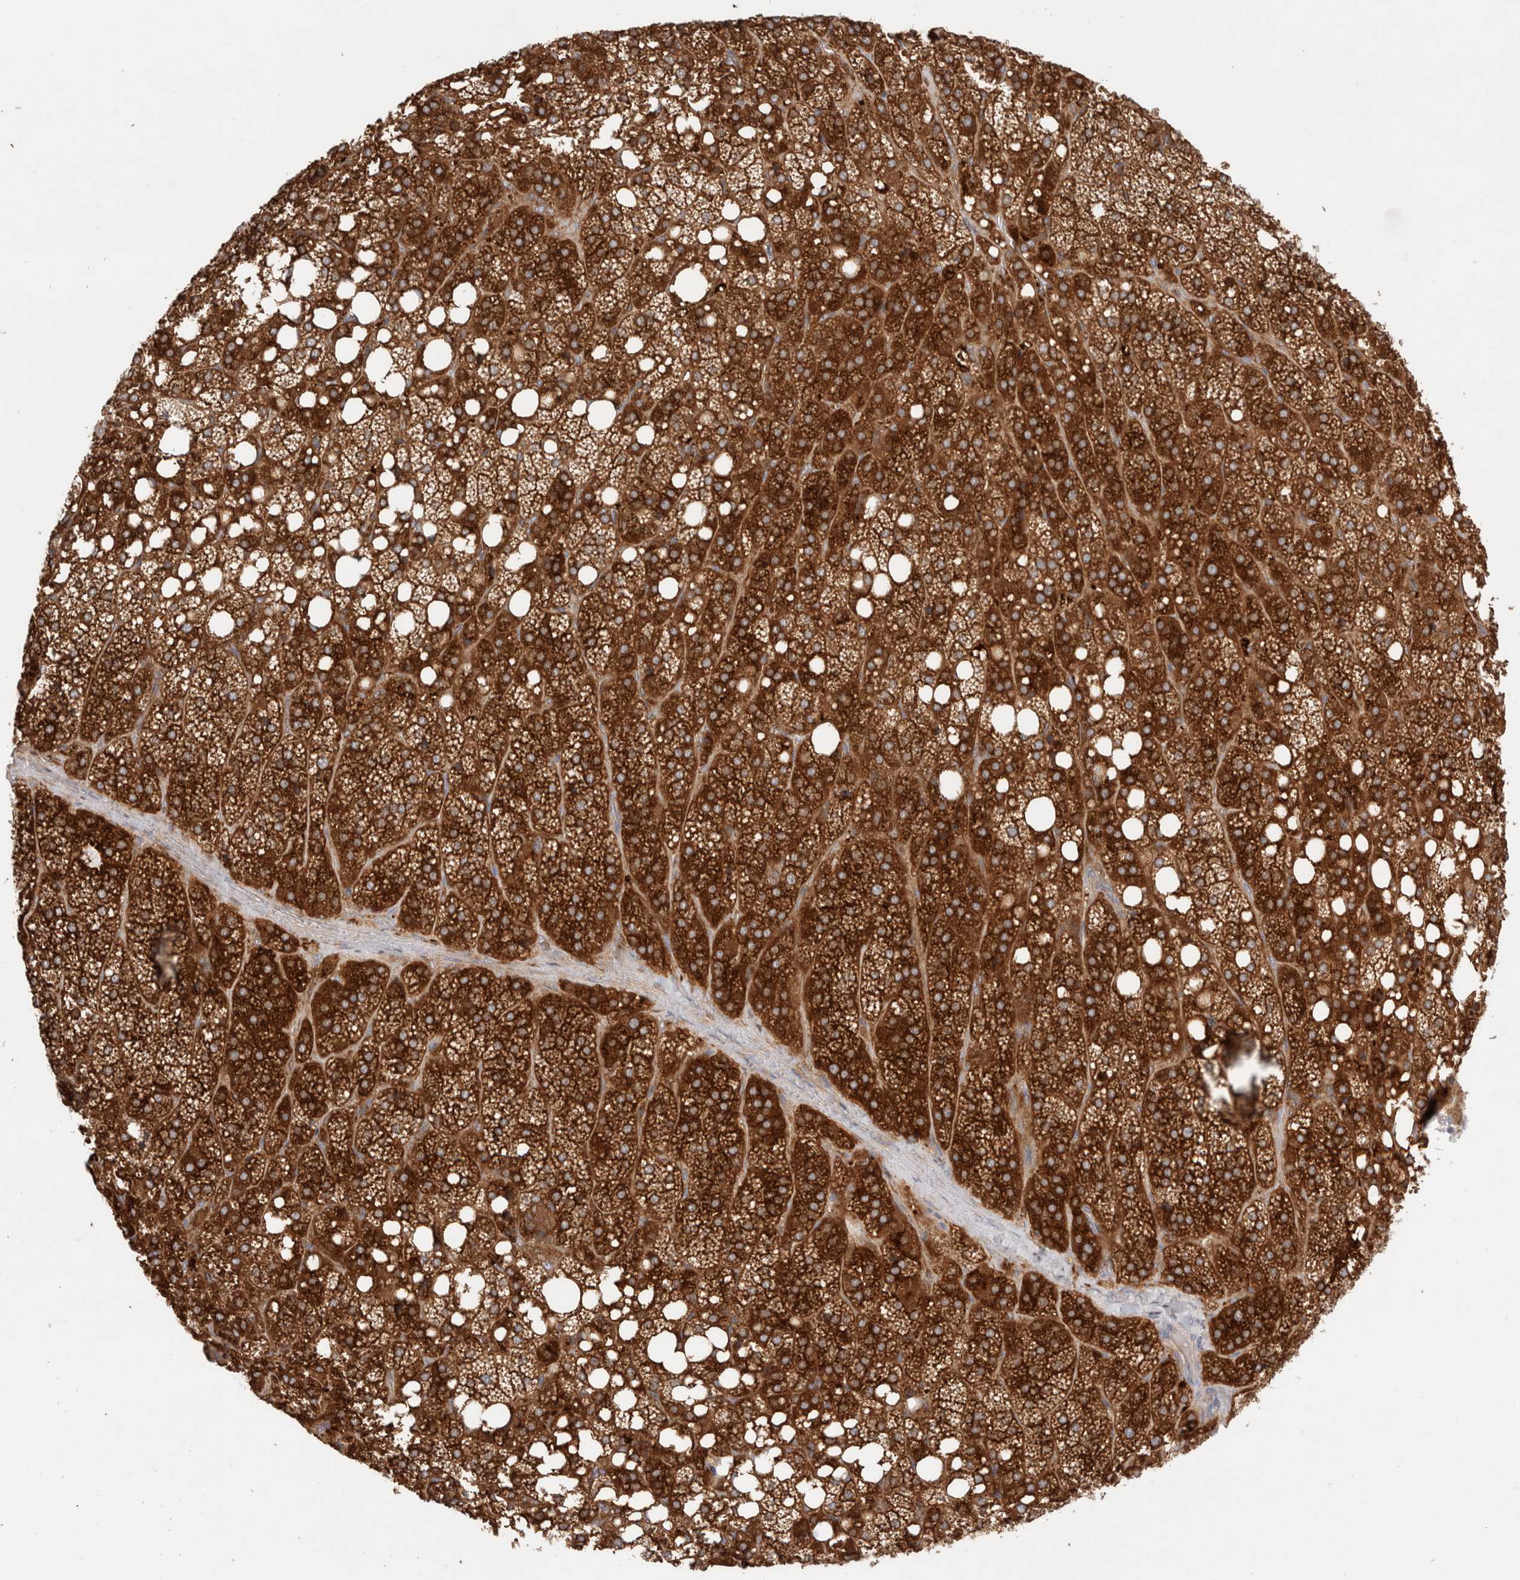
{"staining": {"intensity": "strong", "quantity": ">75%", "location": "cytoplasmic/membranous,nuclear"}, "tissue": "adrenal gland", "cell_type": "Glandular cells", "image_type": "normal", "snomed": [{"axis": "morphology", "description": "Normal tissue, NOS"}, {"axis": "topography", "description": "Adrenal gland"}], "caption": "A brown stain highlights strong cytoplasmic/membranous,nuclear positivity of a protein in glandular cells of unremarkable human adrenal gland.", "gene": "KLHL14", "patient": {"sex": "female", "age": 59}}